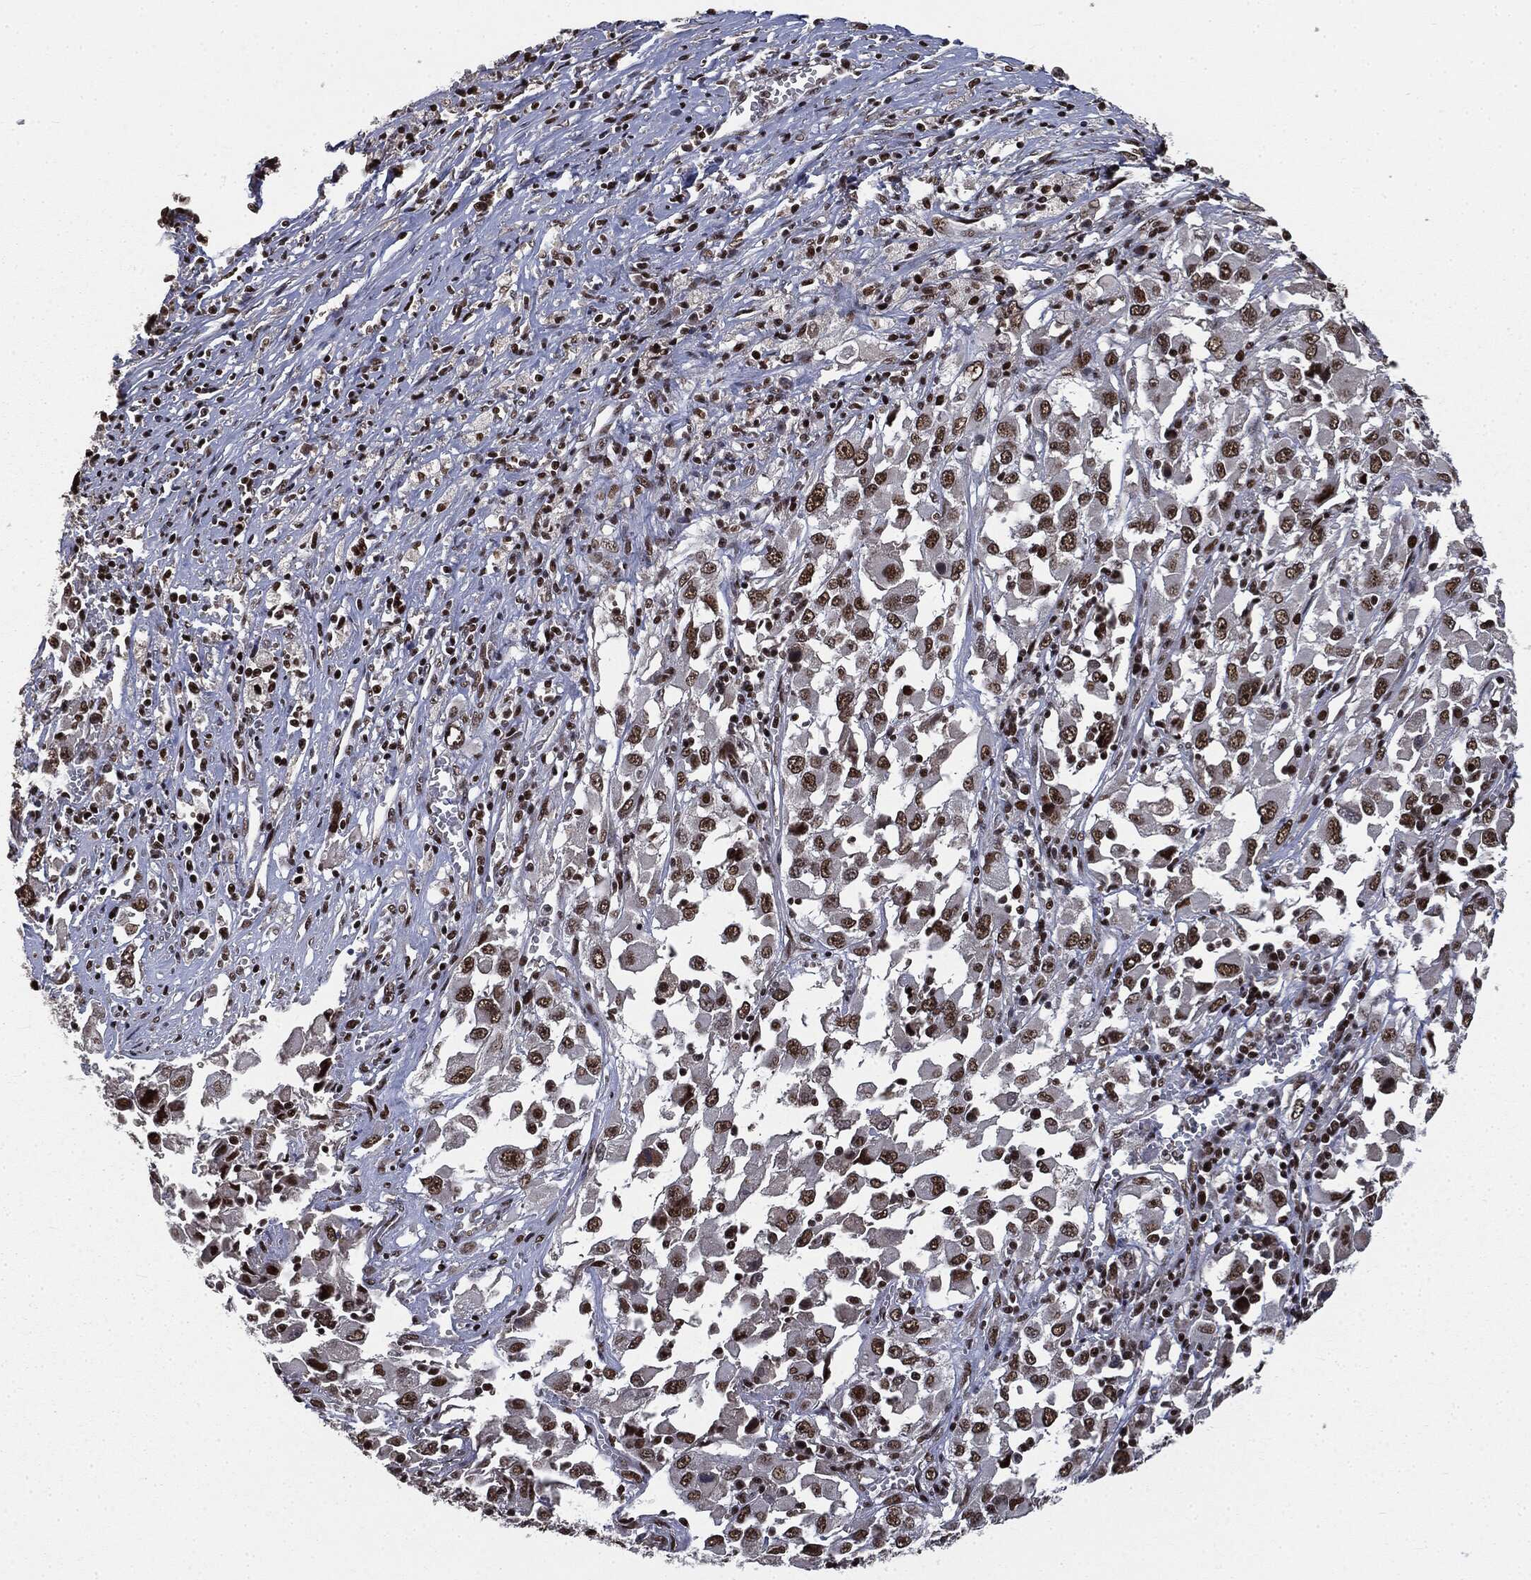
{"staining": {"intensity": "strong", "quantity": ">75%", "location": "nuclear"}, "tissue": "melanoma", "cell_type": "Tumor cells", "image_type": "cancer", "snomed": [{"axis": "morphology", "description": "Malignant melanoma, Metastatic site"}, {"axis": "topography", "description": "Soft tissue"}], "caption": "About >75% of tumor cells in melanoma exhibit strong nuclear protein expression as visualized by brown immunohistochemical staining.", "gene": "DPH2", "patient": {"sex": "male", "age": 50}}